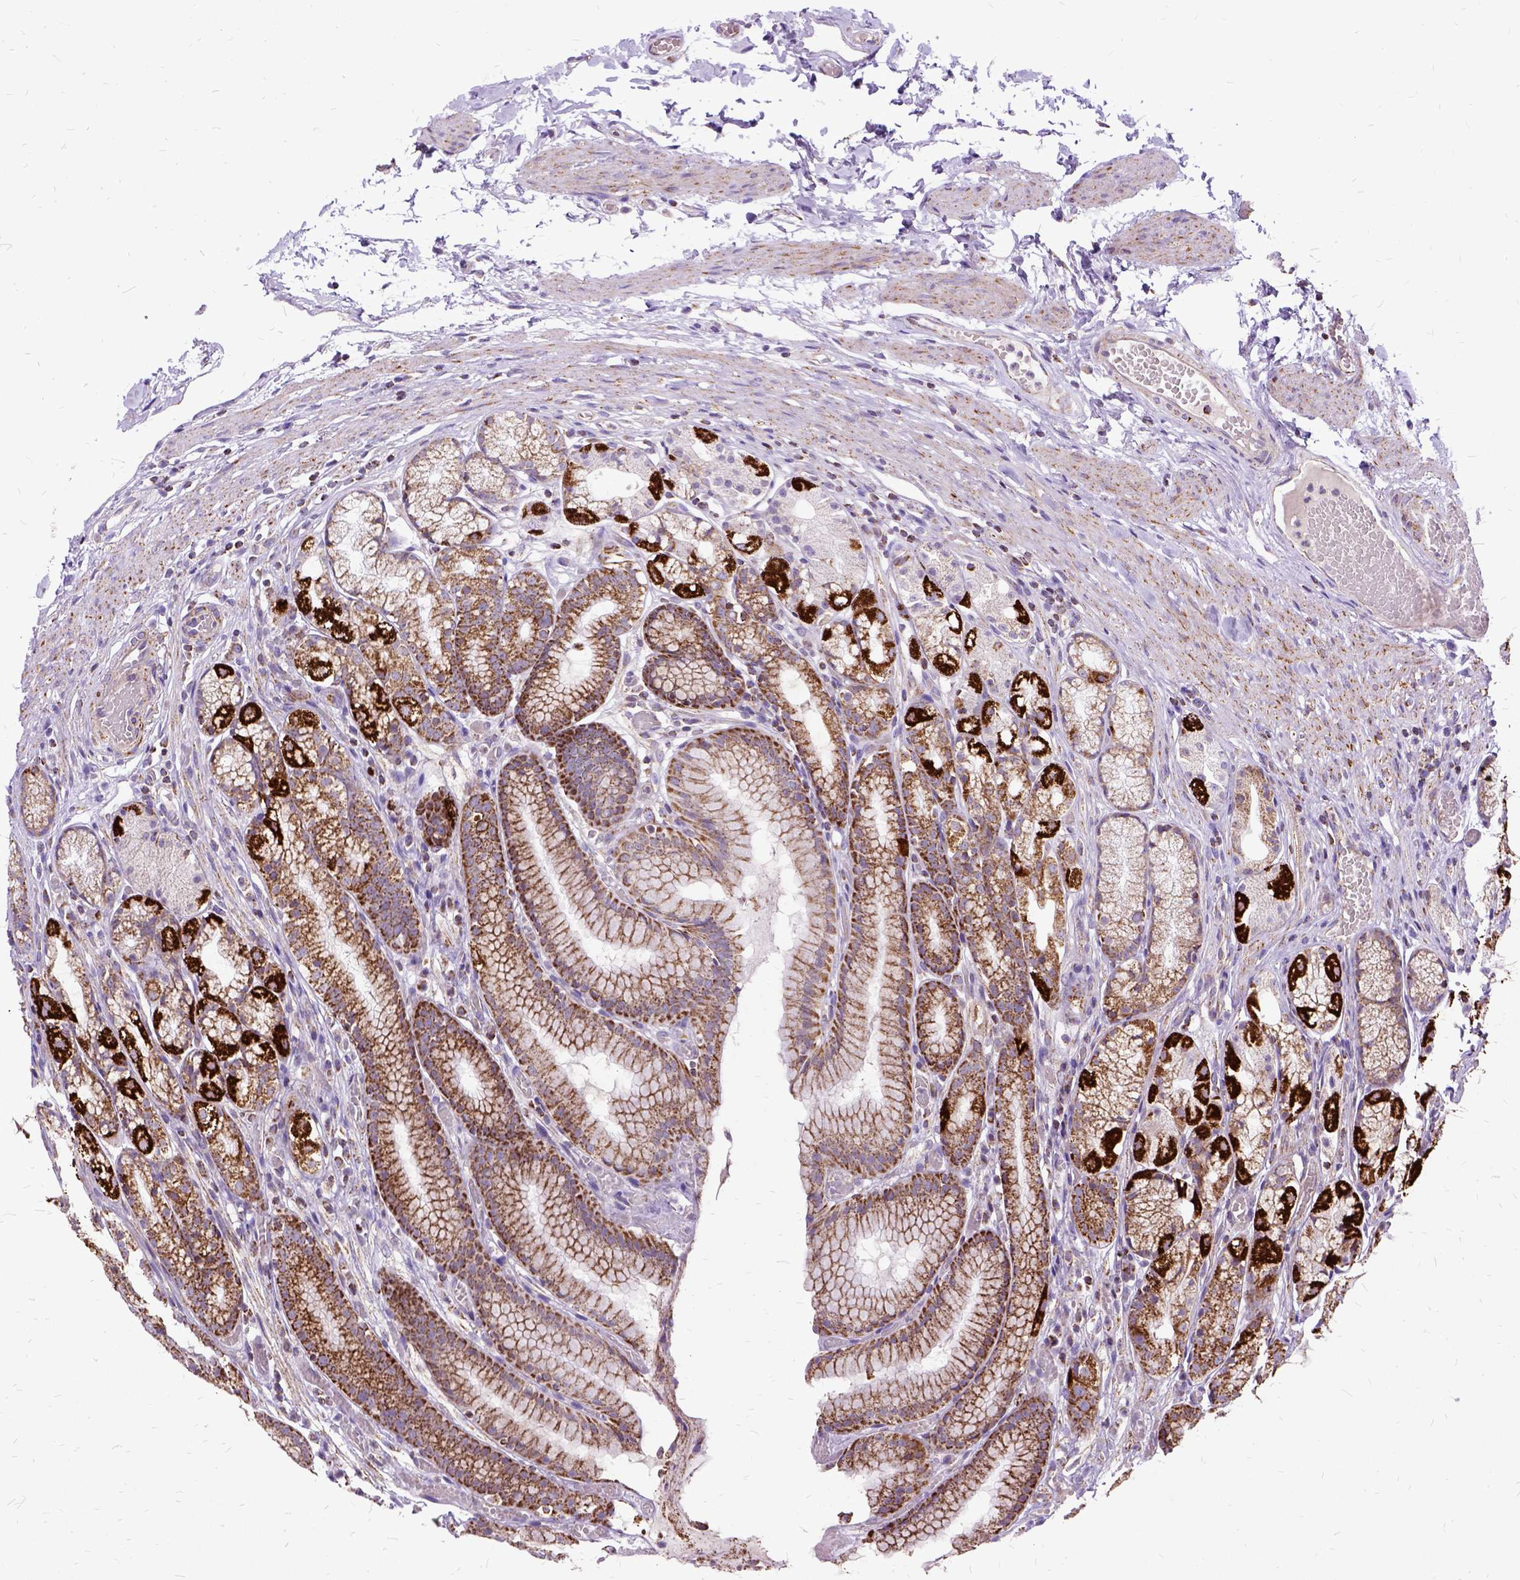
{"staining": {"intensity": "strong", "quantity": ">75%", "location": "cytoplasmic/membranous"}, "tissue": "stomach", "cell_type": "Glandular cells", "image_type": "normal", "snomed": [{"axis": "morphology", "description": "Normal tissue, NOS"}, {"axis": "topography", "description": "Stomach"}], "caption": "Glandular cells demonstrate high levels of strong cytoplasmic/membranous staining in approximately >75% of cells in normal human stomach. (DAB = brown stain, brightfield microscopy at high magnification).", "gene": "OXCT1", "patient": {"sex": "male", "age": 70}}